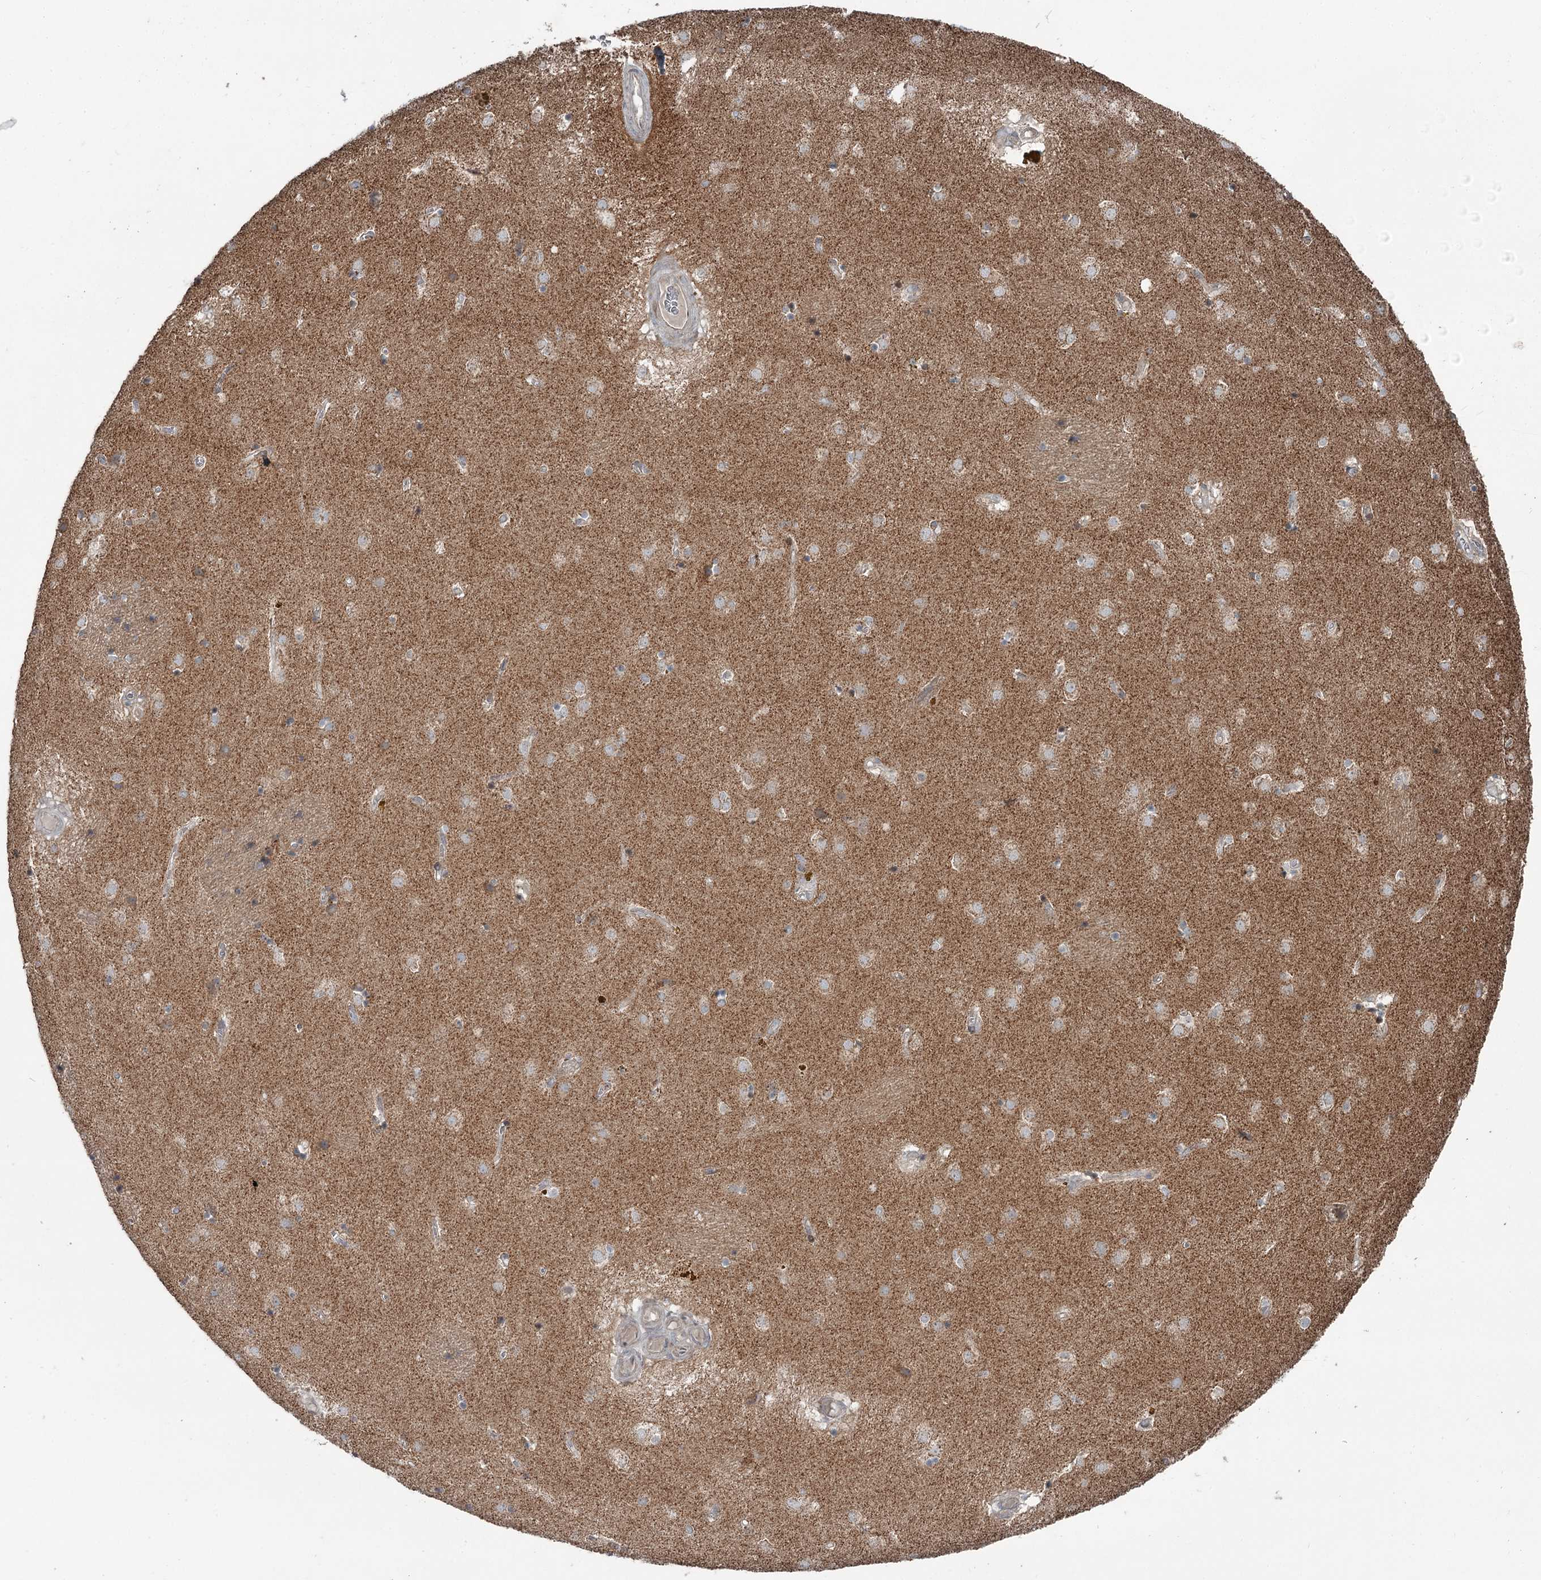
{"staining": {"intensity": "weak", "quantity": "25%-75%", "location": "cytoplasmic/membranous"}, "tissue": "caudate", "cell_type": "Glial cells", "image_type": "normal", "snomed": [{"axis": "morphology", "description": "Normal tissue, NOS"}, {"axis": "topography", "description": "Lateral ventricle wall"}], "caption": "Immunohistochemical staining of benign human caudate demonstrates 25%-75% levels of weak cytoplasmic/membranous protein staining in about 25%-75% of glial cells. (DAB = brown stain, brightfield microscopy at high magnification).", "gene": "RASSF8", "patient": {"sex": "male", "age": 70}}